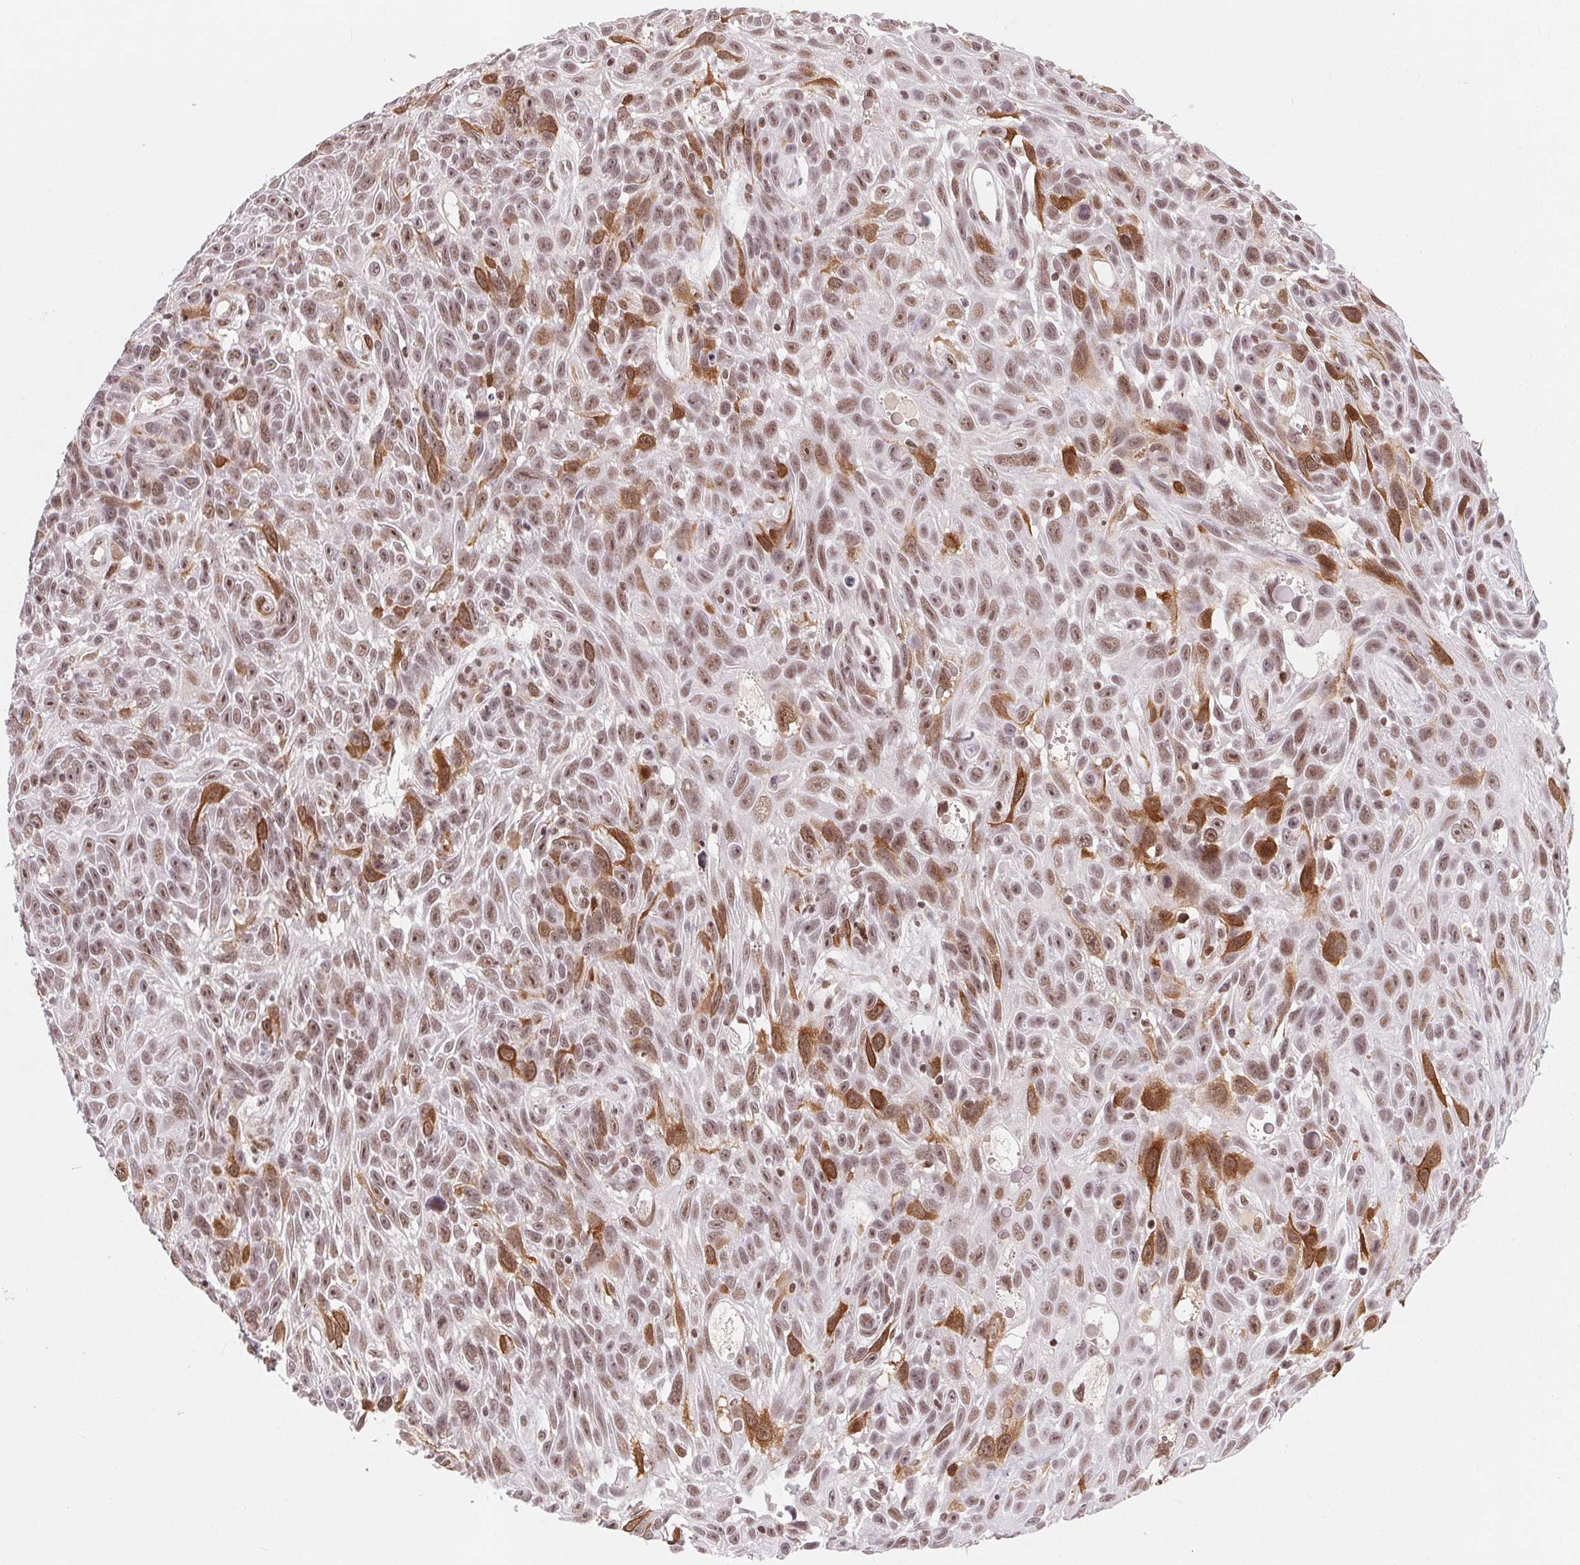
{"staining": {"intensity": "moderate", "quantity": ">75%", "location": "cytoplasmic/membranous,nuclear"}, "tissue": "skin cancer", "cell_type": "Tumor cells", "image_type": "cancer", "snomed": [{"axis": "morphology", "description": "Squamous cell carcinoma, NOS"}, {"axis": "topography", "description": "Skin"}], "caption": "Skin squamous cell carcinoma stained for a protein reveals moderate cytoplasmic/membranous and nuclear positivity in tumor cells.", "gene": "CD2BP2", "patient": {"sex": "male", "age": 82}}